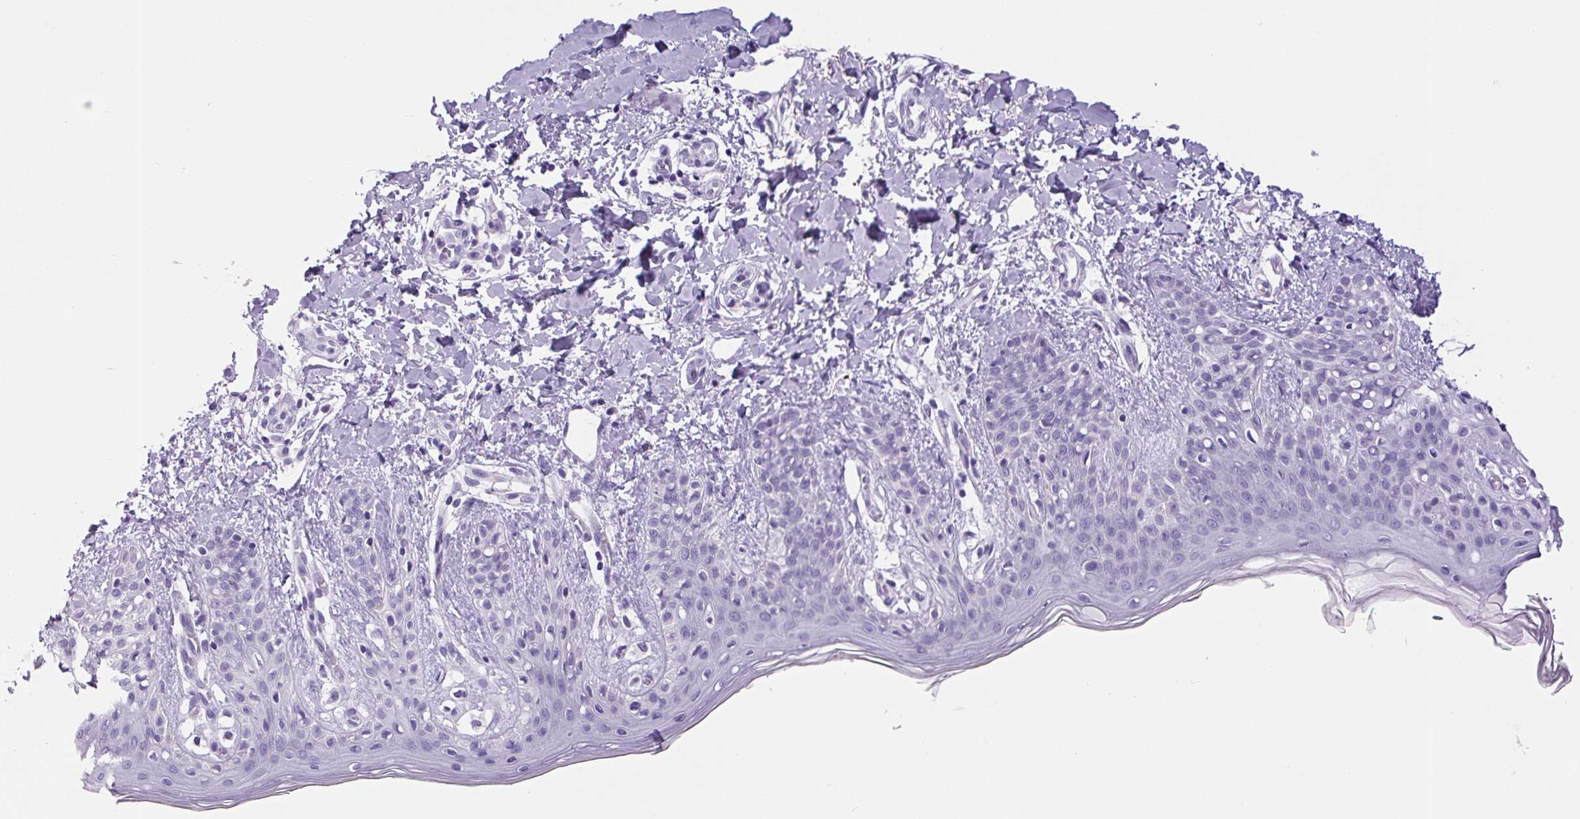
{"staining": {"intensity": "negative", "quantity": "none", "location": "none"}, "tissue": "skin", "cell_type": "Fibroblasts", "image_type": "normal", "snomed": [{"axis": "morphology", "description": "Normal tissue, NOS"}, {"axis": "topography", "description": "Skin"}], "caption": "Immunohistochemistry image of unremarkable skin: human skin stained with DAB displays no significant protein positivity in fibroblasts. (DAB IHC with hematoxylin counter stain).", "gene": "CHGA", "patient": {"sex": "male", "age": 16}}